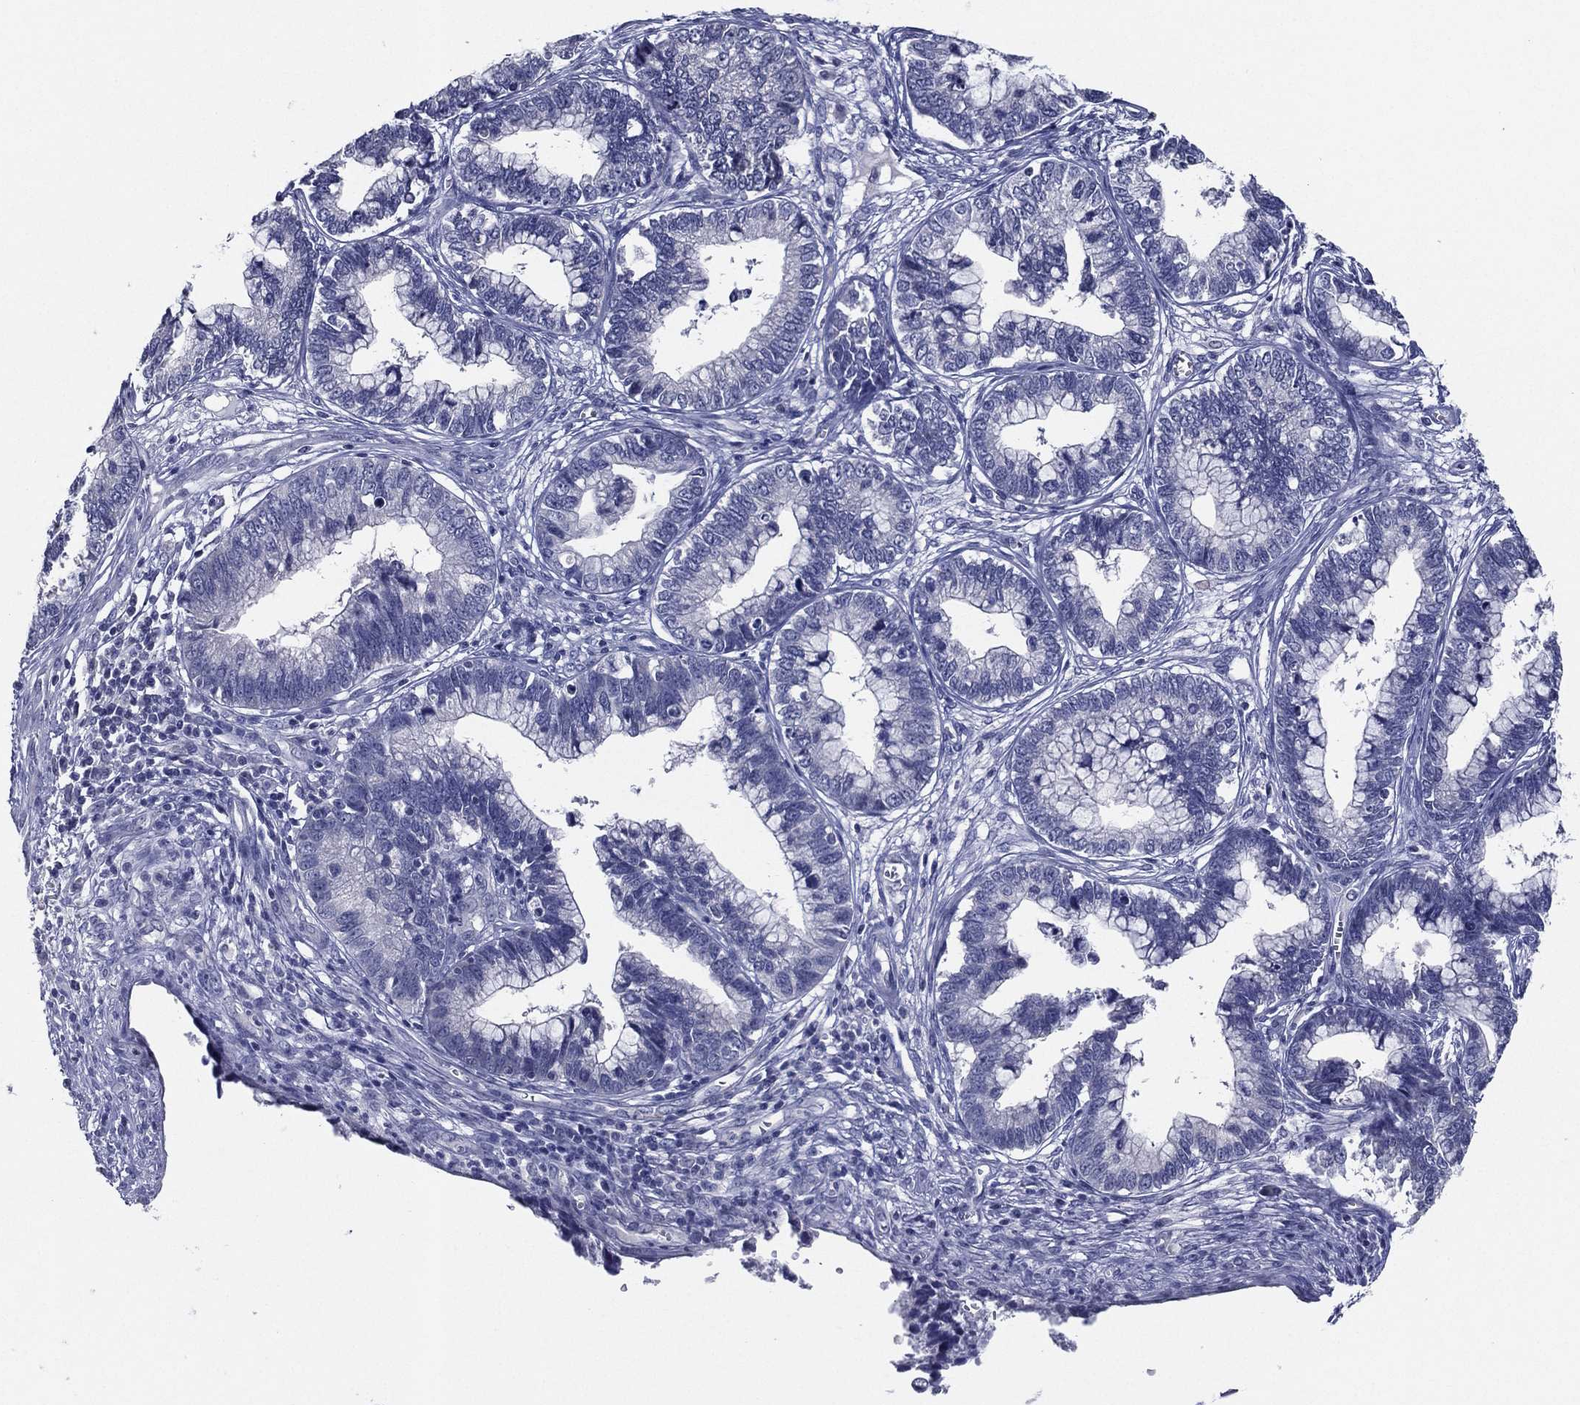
{"staining": {"intensity": "negative", "quantity": "none", "location": "none"}, "tissue": "cervical cancer", "cell_type": "Tumor cells", "image_type": "cancer", "snomed": [{"axis": "morphology", "description": "Adenocarcinoma, NOS"}, {"axis": "topography", "description": "Cervix"}], "caption": "Cervical adenocarcinoma was stained to show a protein in brown. There is no significant positivity in tumor cells. Nuclei are stained in blue.", "gene": "SLC13A4", "patient": {"sex": "female", "age": 44}}